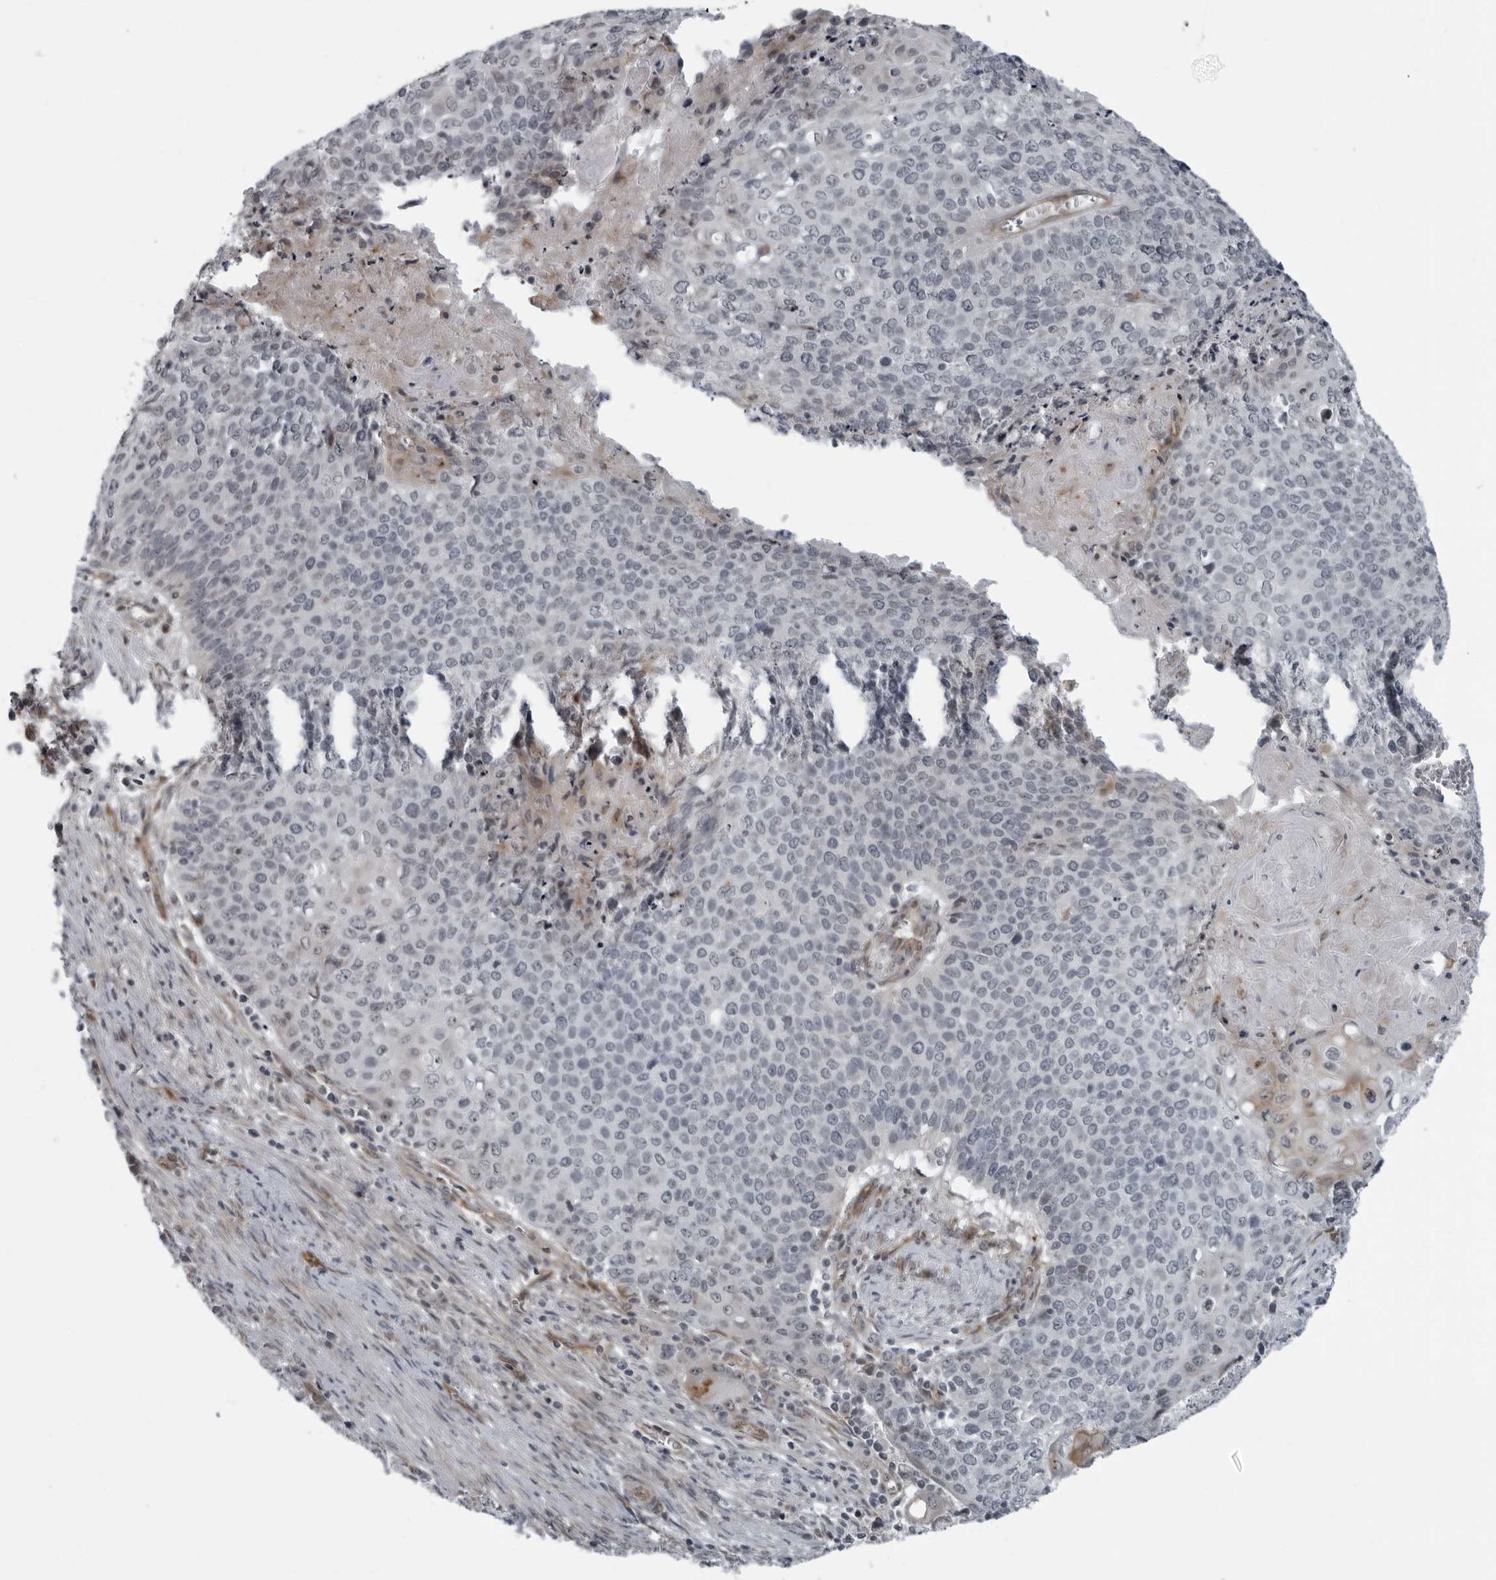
{"staining": {"intensity": "negative", "quantity": "none", "location": "none"}, "tissue": "cervical cancer", "cell_type": "Tumor cells", "image_type": "cancer", "snomed": [{"axis": "morphology", "description": "Squamous cell carcinoma, NOS"}, {"axis": "topography", "description": "Cervix"}], "caption": "Tumor cells are negative for protein expression in human cervical squamous cell carcinoma.", "gene": "FAM102B", "patient": {"sex": "female", "age": 39}}